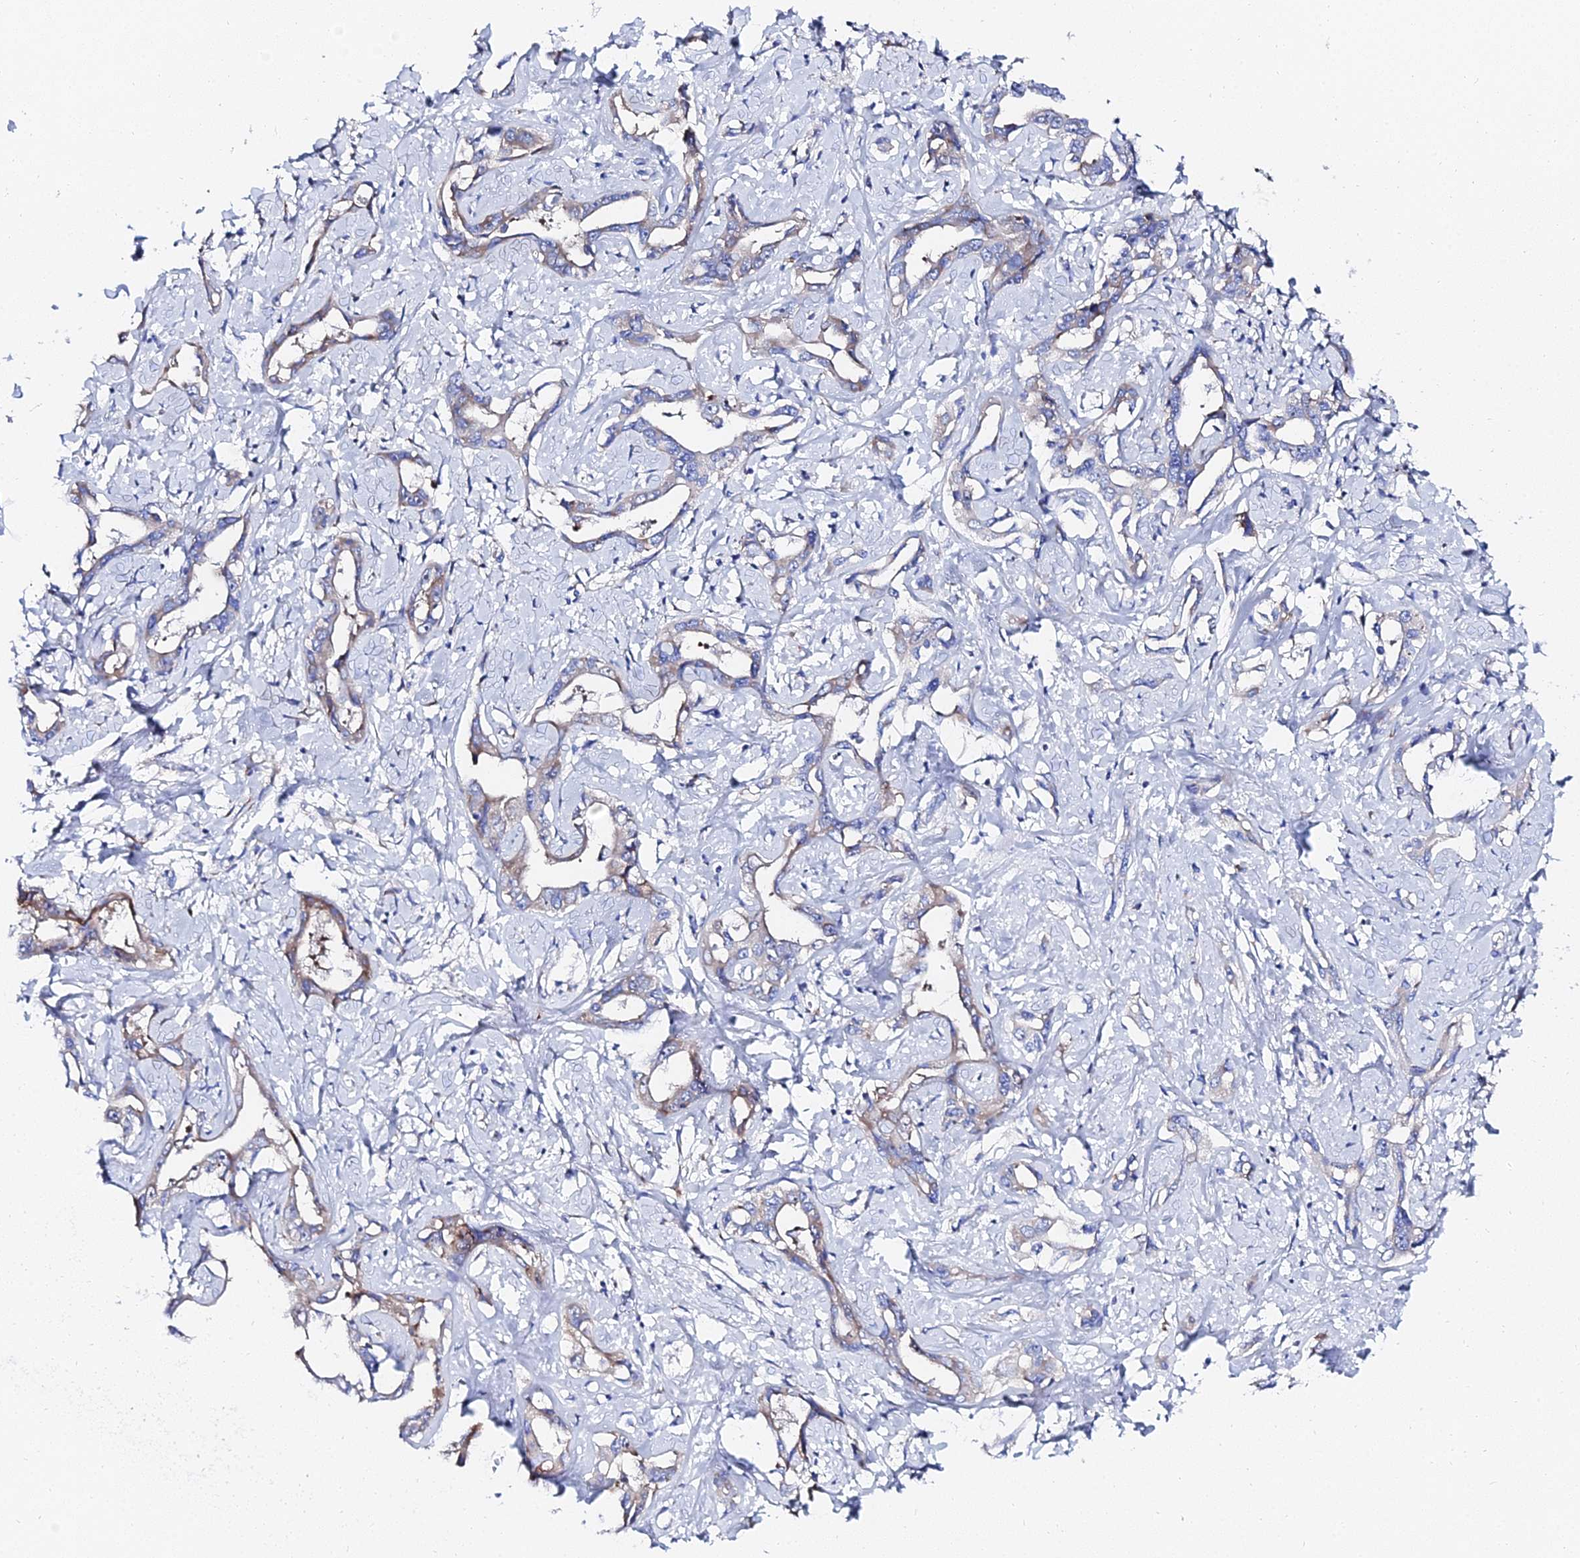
{"staining": {"intensity": "weak", "quantity": "25%-75%", "location": "cytoplasmic/membranous"}, "tissue": "liver cancer", "cell_type": "Tumor cells", "image_type": "cancer", "snomed": [{"axis": "morphology", "description": "Cholangiocarcinoma"}, {"axis": "topography", "description": "Liver"}], "caption": "Human liver cholangiocarcinoma stained with a brown dye exhibits weak cytoplasmic/membranous positive expression in about 25%-75% of tumor cells.", "gene": "PTTG1", "patient": {"sex": "male", "age": 59}}